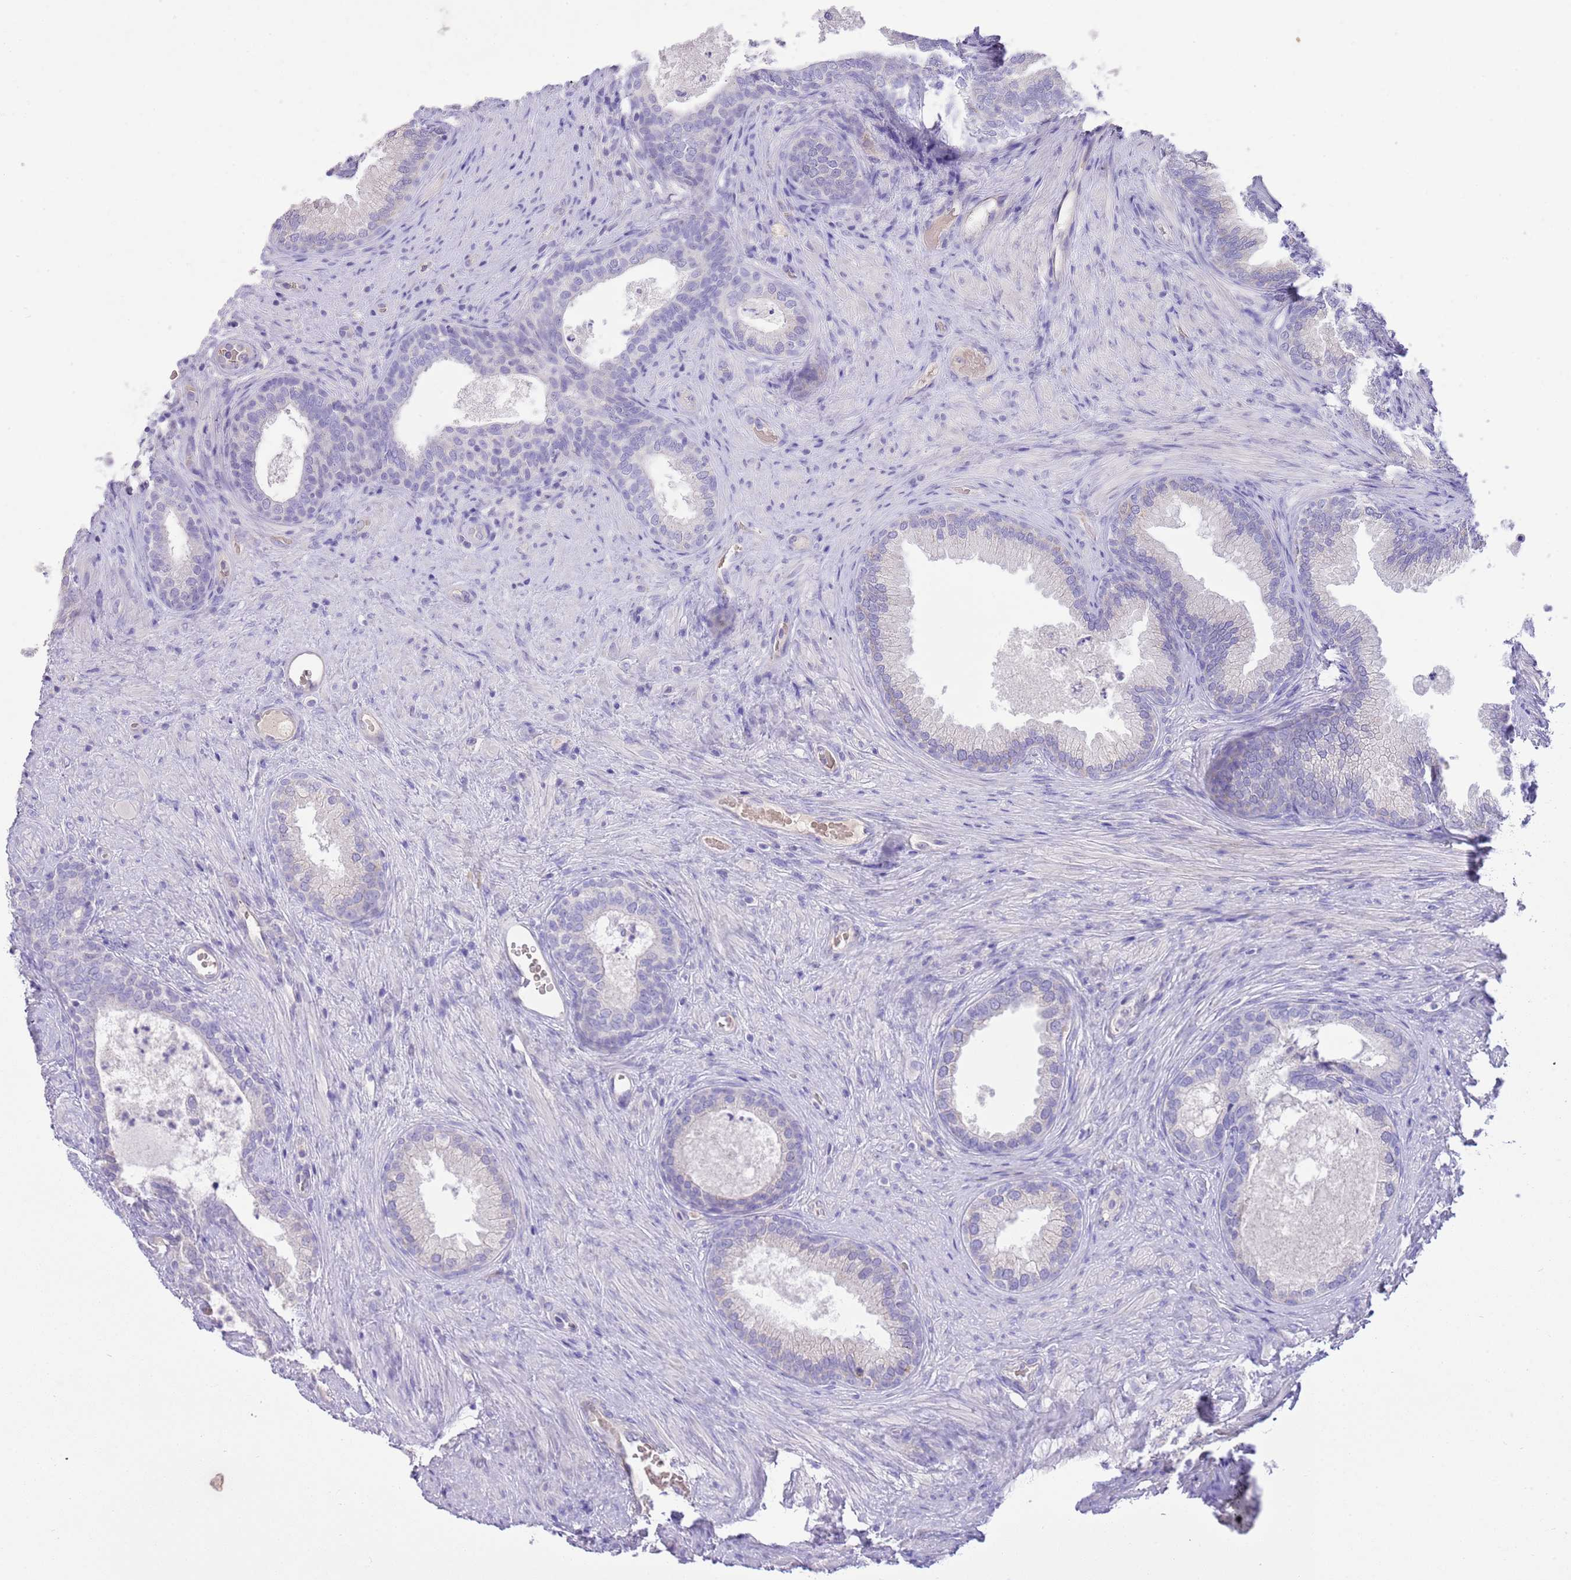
{"staining": {"intensity": "negative", "quantity": "none", "location": "none"}, "tissue": "prostate", "cell_type": "Glandular cells", "image_type": "normal", "snomed": [{"axis": "morphology", "description": "Normal tissue, NOS"}, {"axis": "topography", "description": "Prostate"}], "caption": "The immunohistochemistry image has no significant staining in glandular cells of prostate. (DAB immunohistochemistry with hematoxylin counter stain).", "gene": "SFTPA1", "patient": {"sex": "male", "age": 76}}